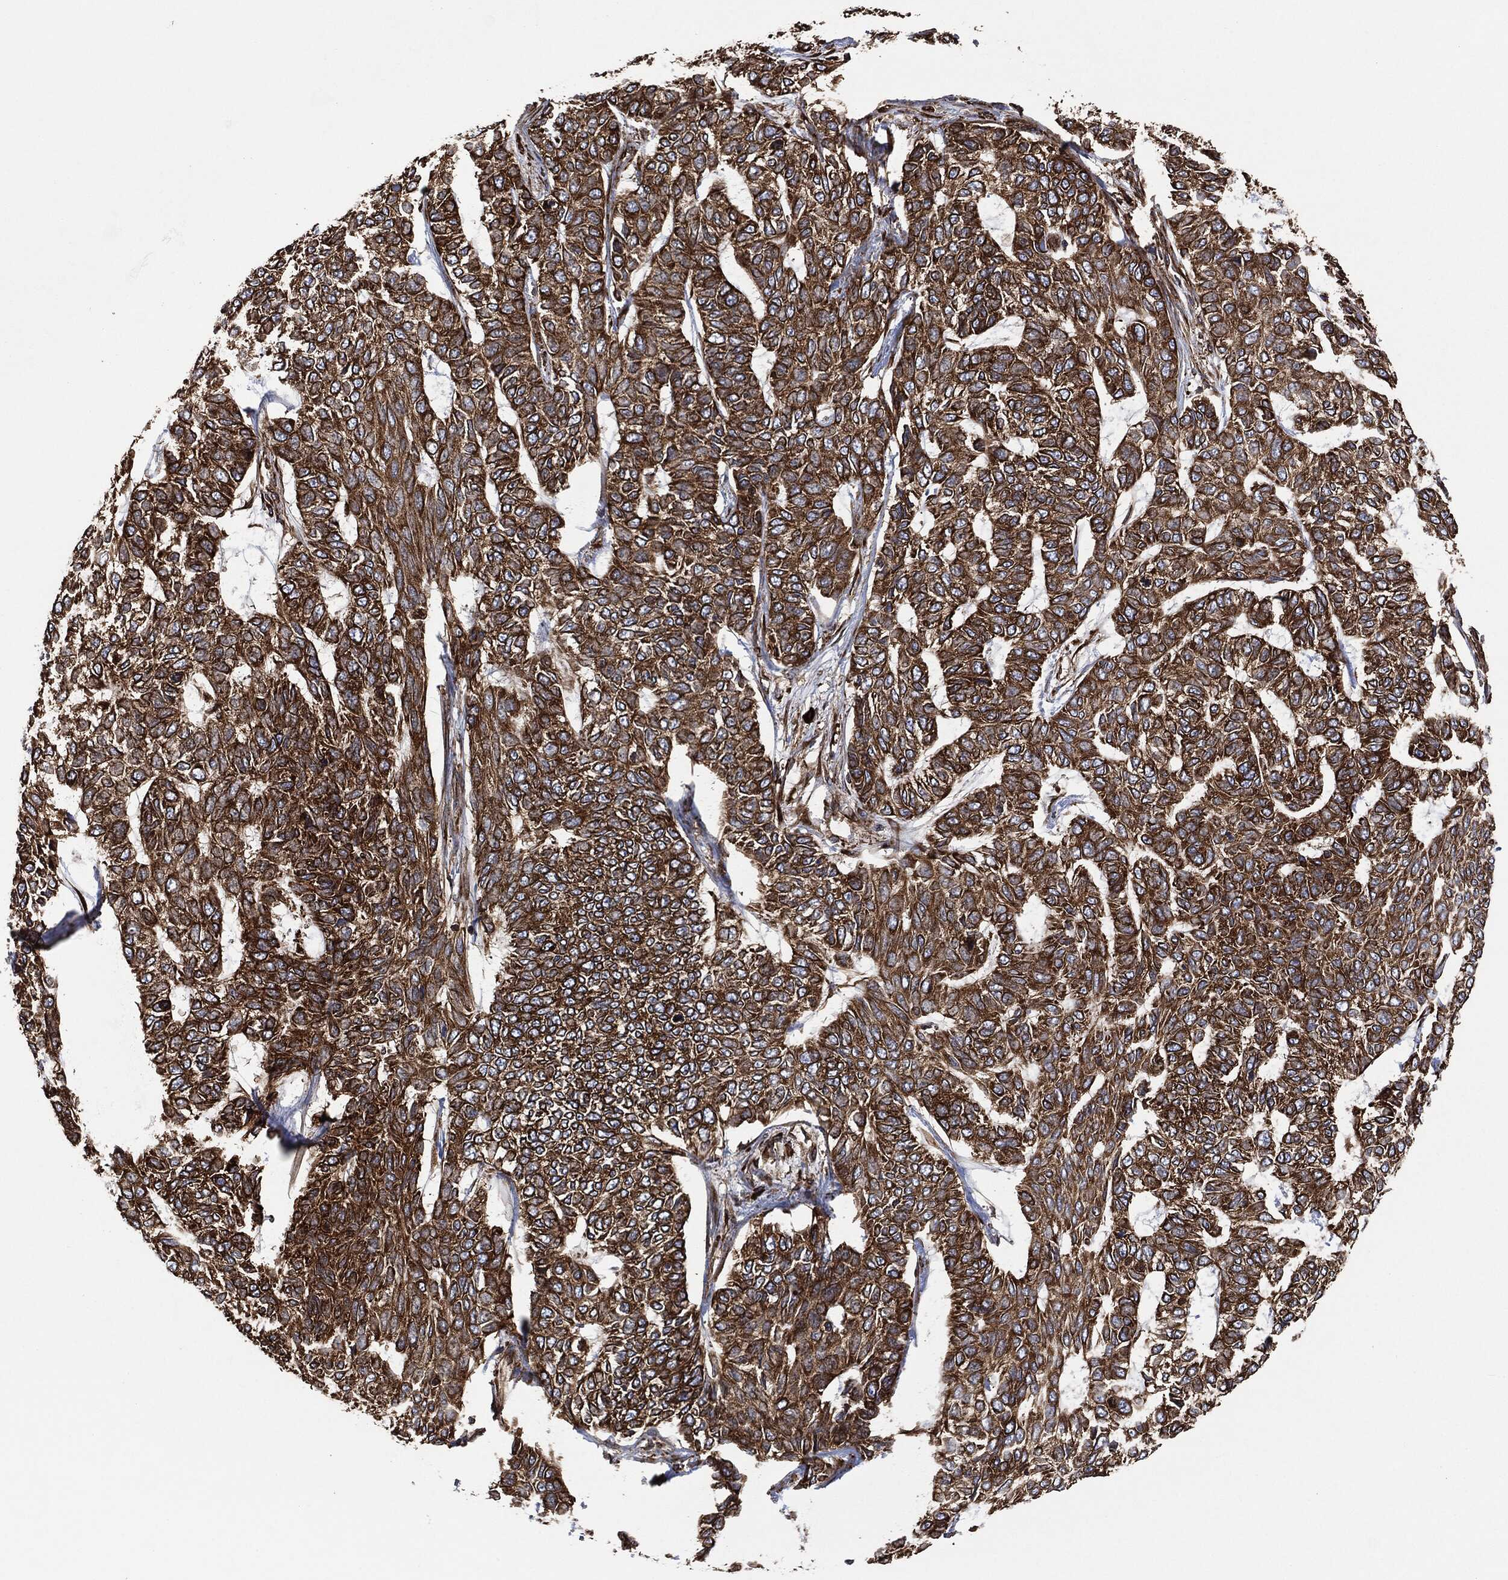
{"staining": {"intensity": "strong", "quantity": ">75%", "location": "cytoplasmic/membranous"}, "tissue": "skin cancer", "cell_type": "Tumor cells", "image_type": "cancer", "snomed": [{"axis": "morphology", "description": "Basal cell carcinoma"}, {"axis": "topography", "description": "Skin"}], "caption": "Brown immunohistochemical staining in skin basal cell carcinoma exhibits strong cytoplasmic/membranous positivity in about >75% of tumor cells.", "gene": "AMFR", "patient": {"sex": "female", "age": 65}}